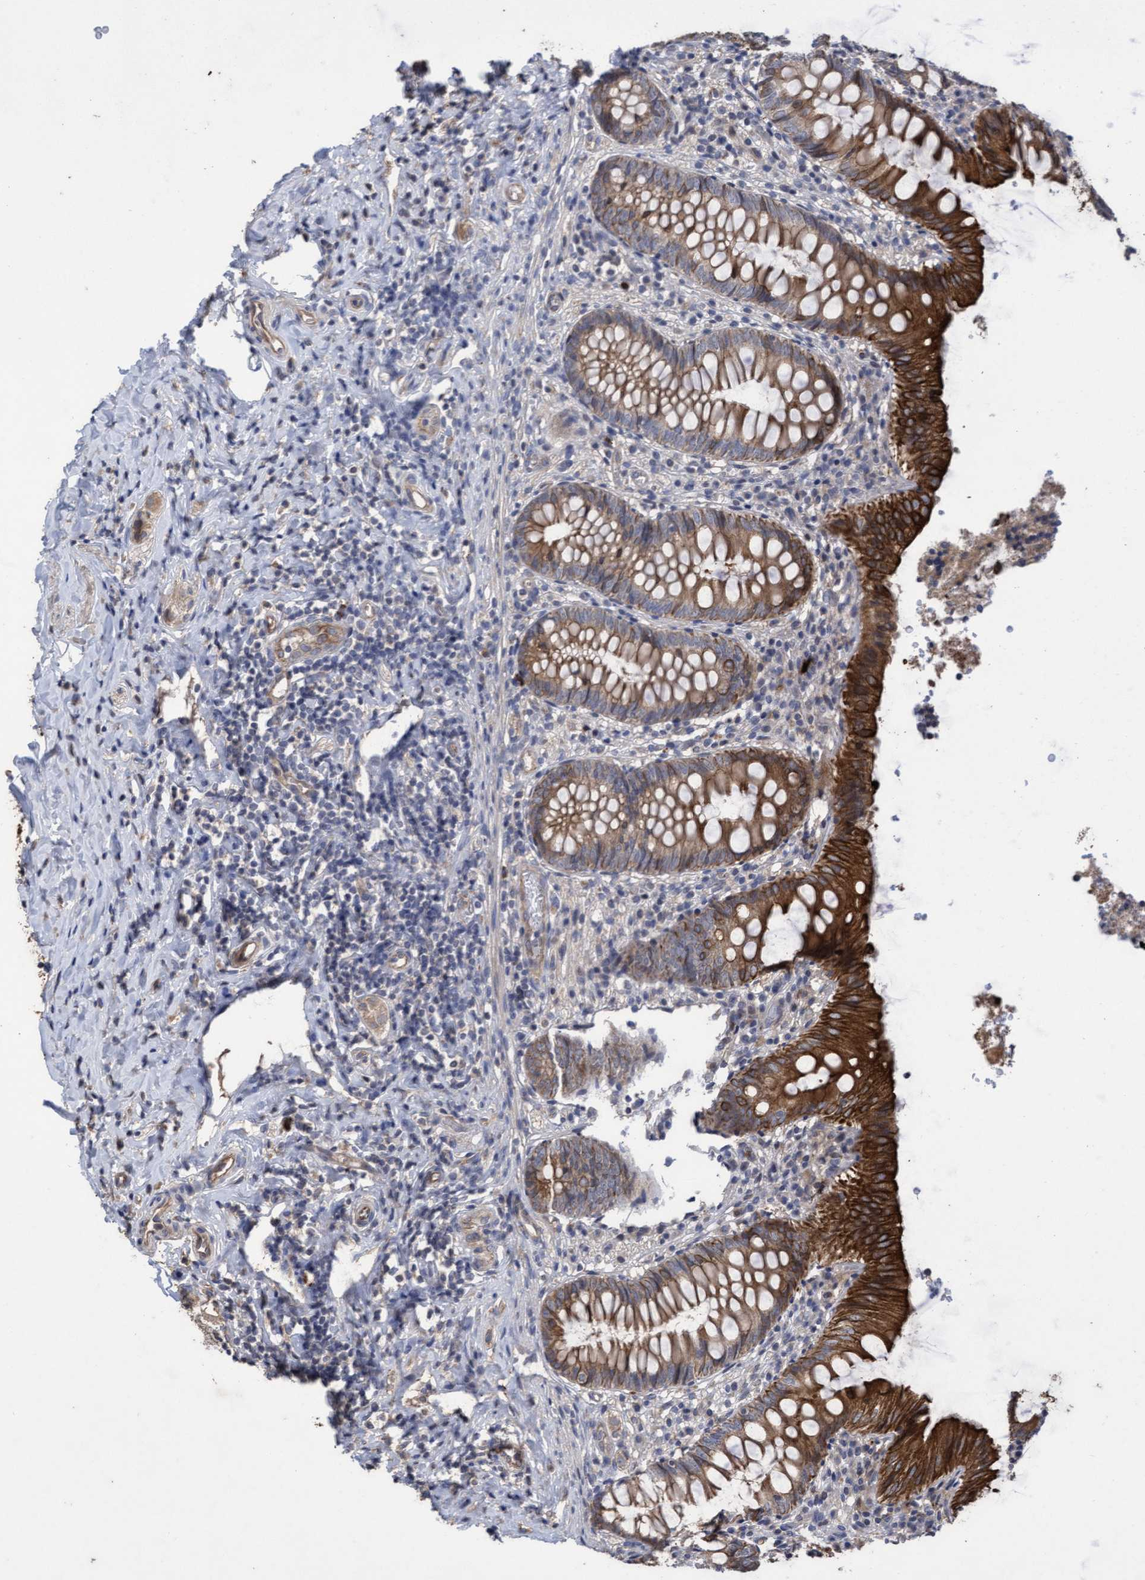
{"staining": {"intensity": "strong", "quantity": ">75%", "location": "cytoplasmic/membranous"}, "tissue": "appendix", "cell_type": "Glandular cells", "image_type": "normal", "snomed": [{"axis": "morphology", "description": "Normal tissue, NOS"}, {"axis": "topography", "description": "Appendix"}], "caption": "Protein analysis of unremarkable appendix exhibits strong cytoplasmic/membranous positivity in about >75% of glandular cells.", "gene": "KRT24", "patient": {"sex": "male", "age": 8}}